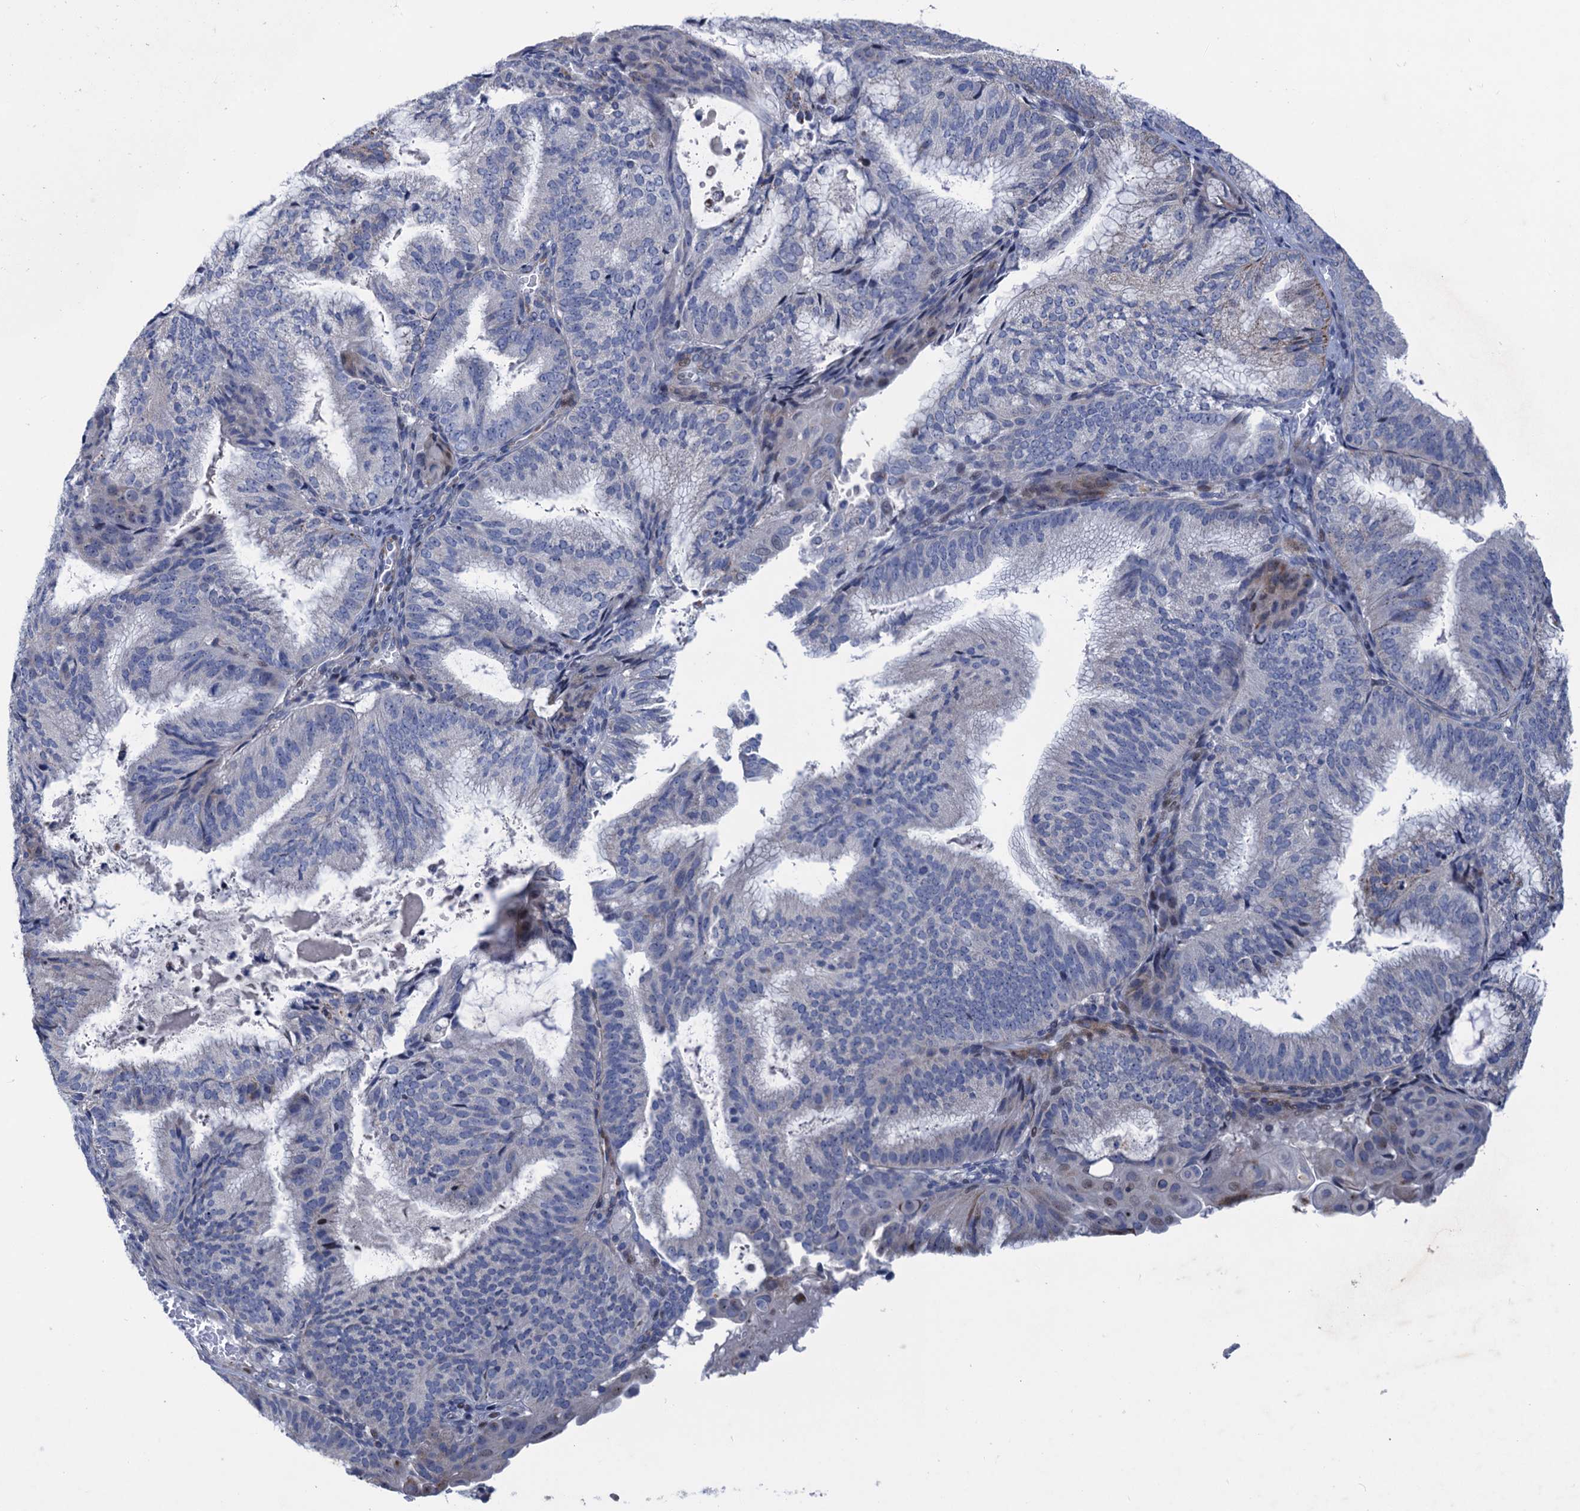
{"staining": {"intensity": "negative", "quantity": "none", "location": "none"}, "tissue": "endometrial cancer", "cell_type": "Tumor cells", "image_type": "cancer", "snomed": [{"axis": "morphology", "description": "Adenocarcinoma, NOS"}, {"axis": "topography", "description": "Endometrium"}], "caption": "Immunohistochemical staining of human endometrial adenocarcinoma reveals no significant expression in tumor cells.", "gene": "ESYT3", "patient": {"sex": "female", "age": 49}}